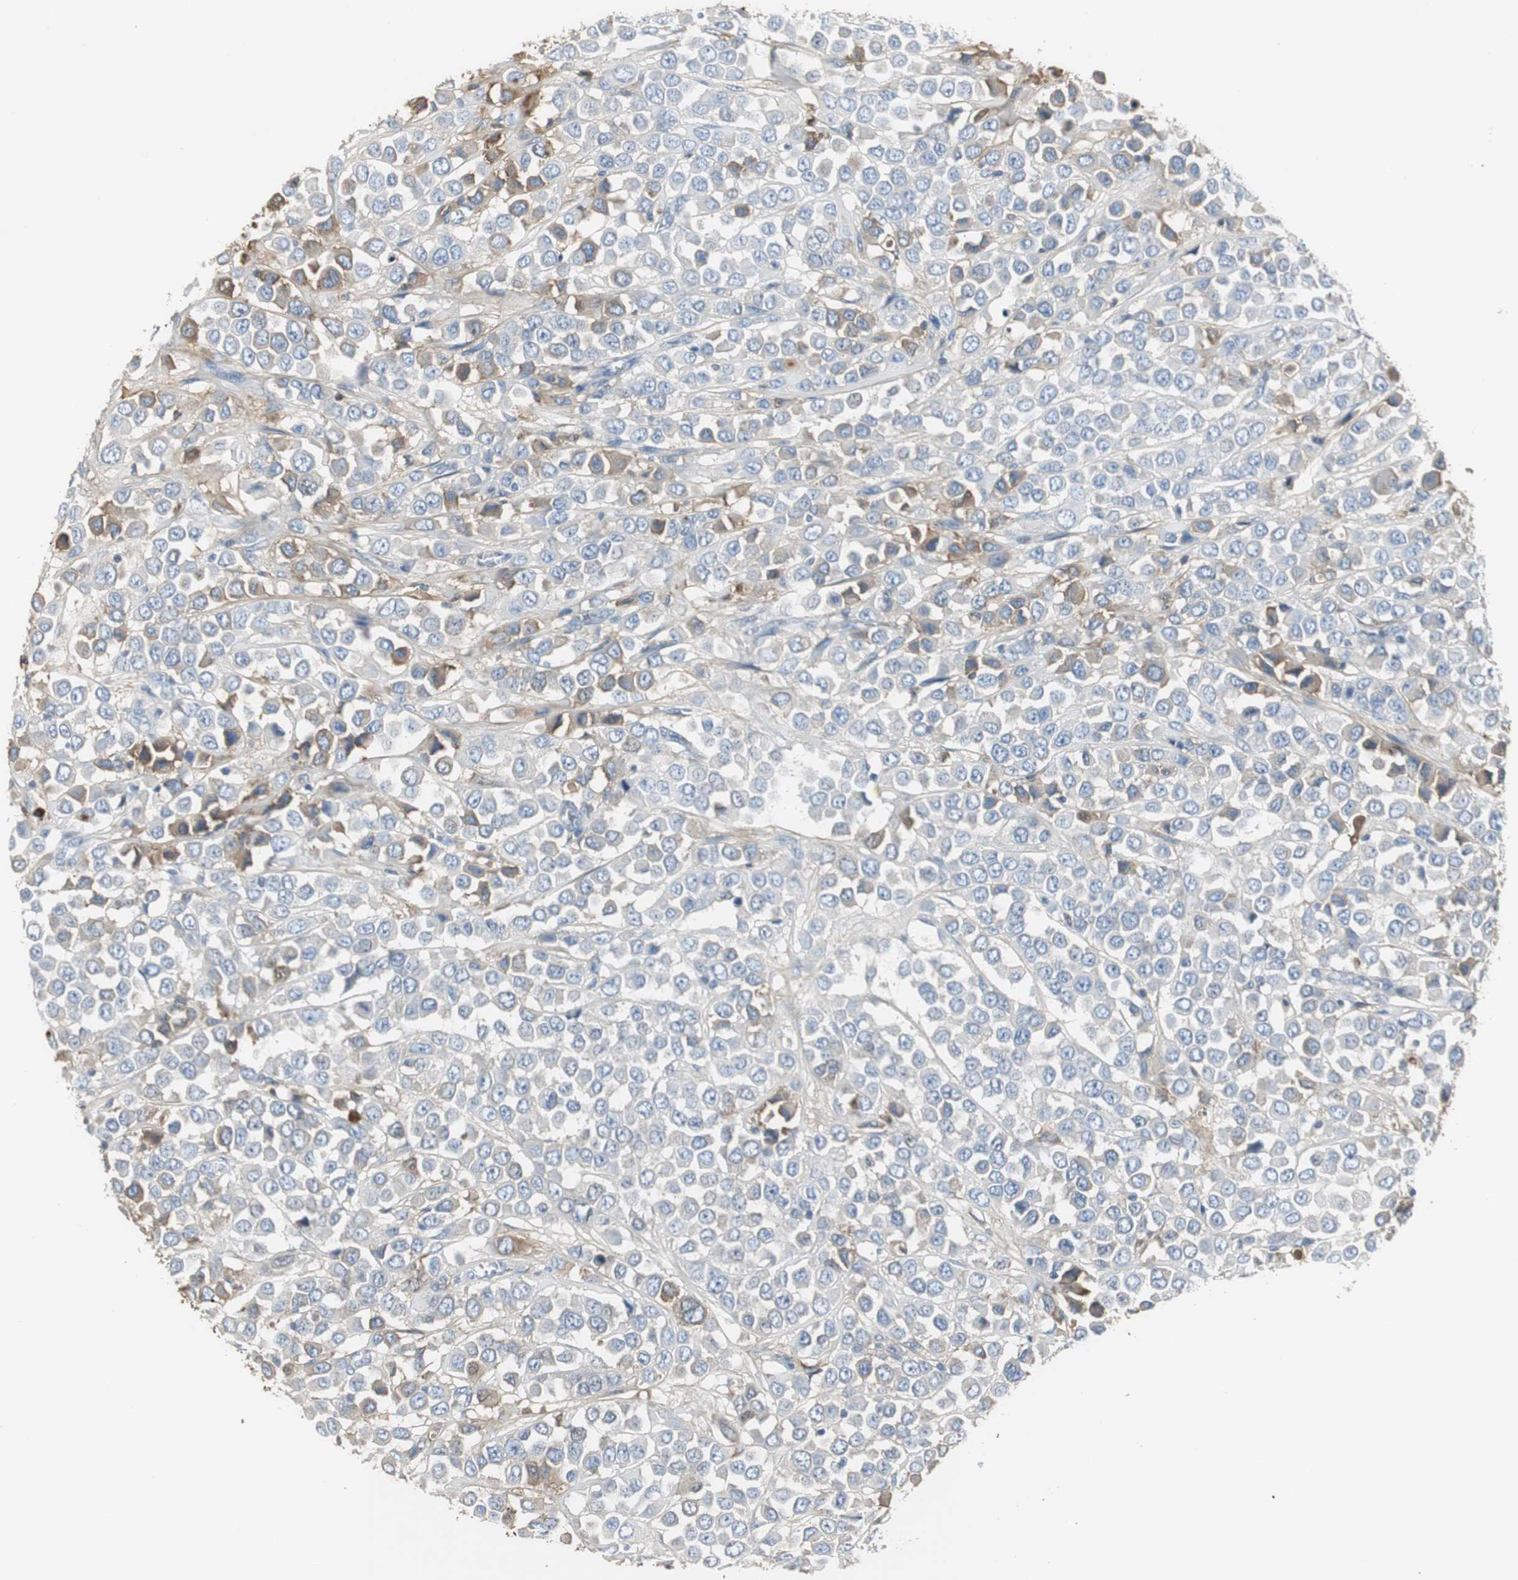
{"staining": {"intensity": "weak", "quantity": "<25%", "location": "cytoplasmic/membranous"}, "tissue": "breast cancer", "cell_type": "Tumor cells", "image_type": "cancer", "snomed": [{"axis": "morphology", "description": "Duct carcinoma"}, {"axis": "topography", "description": "Breast"}], "caption": "The photomicrograph displays no staining of tumor cells in intraductal carcinoma (breast).", "gene": "IGHA1", "patient": {"sex": "female", "age": 61}}